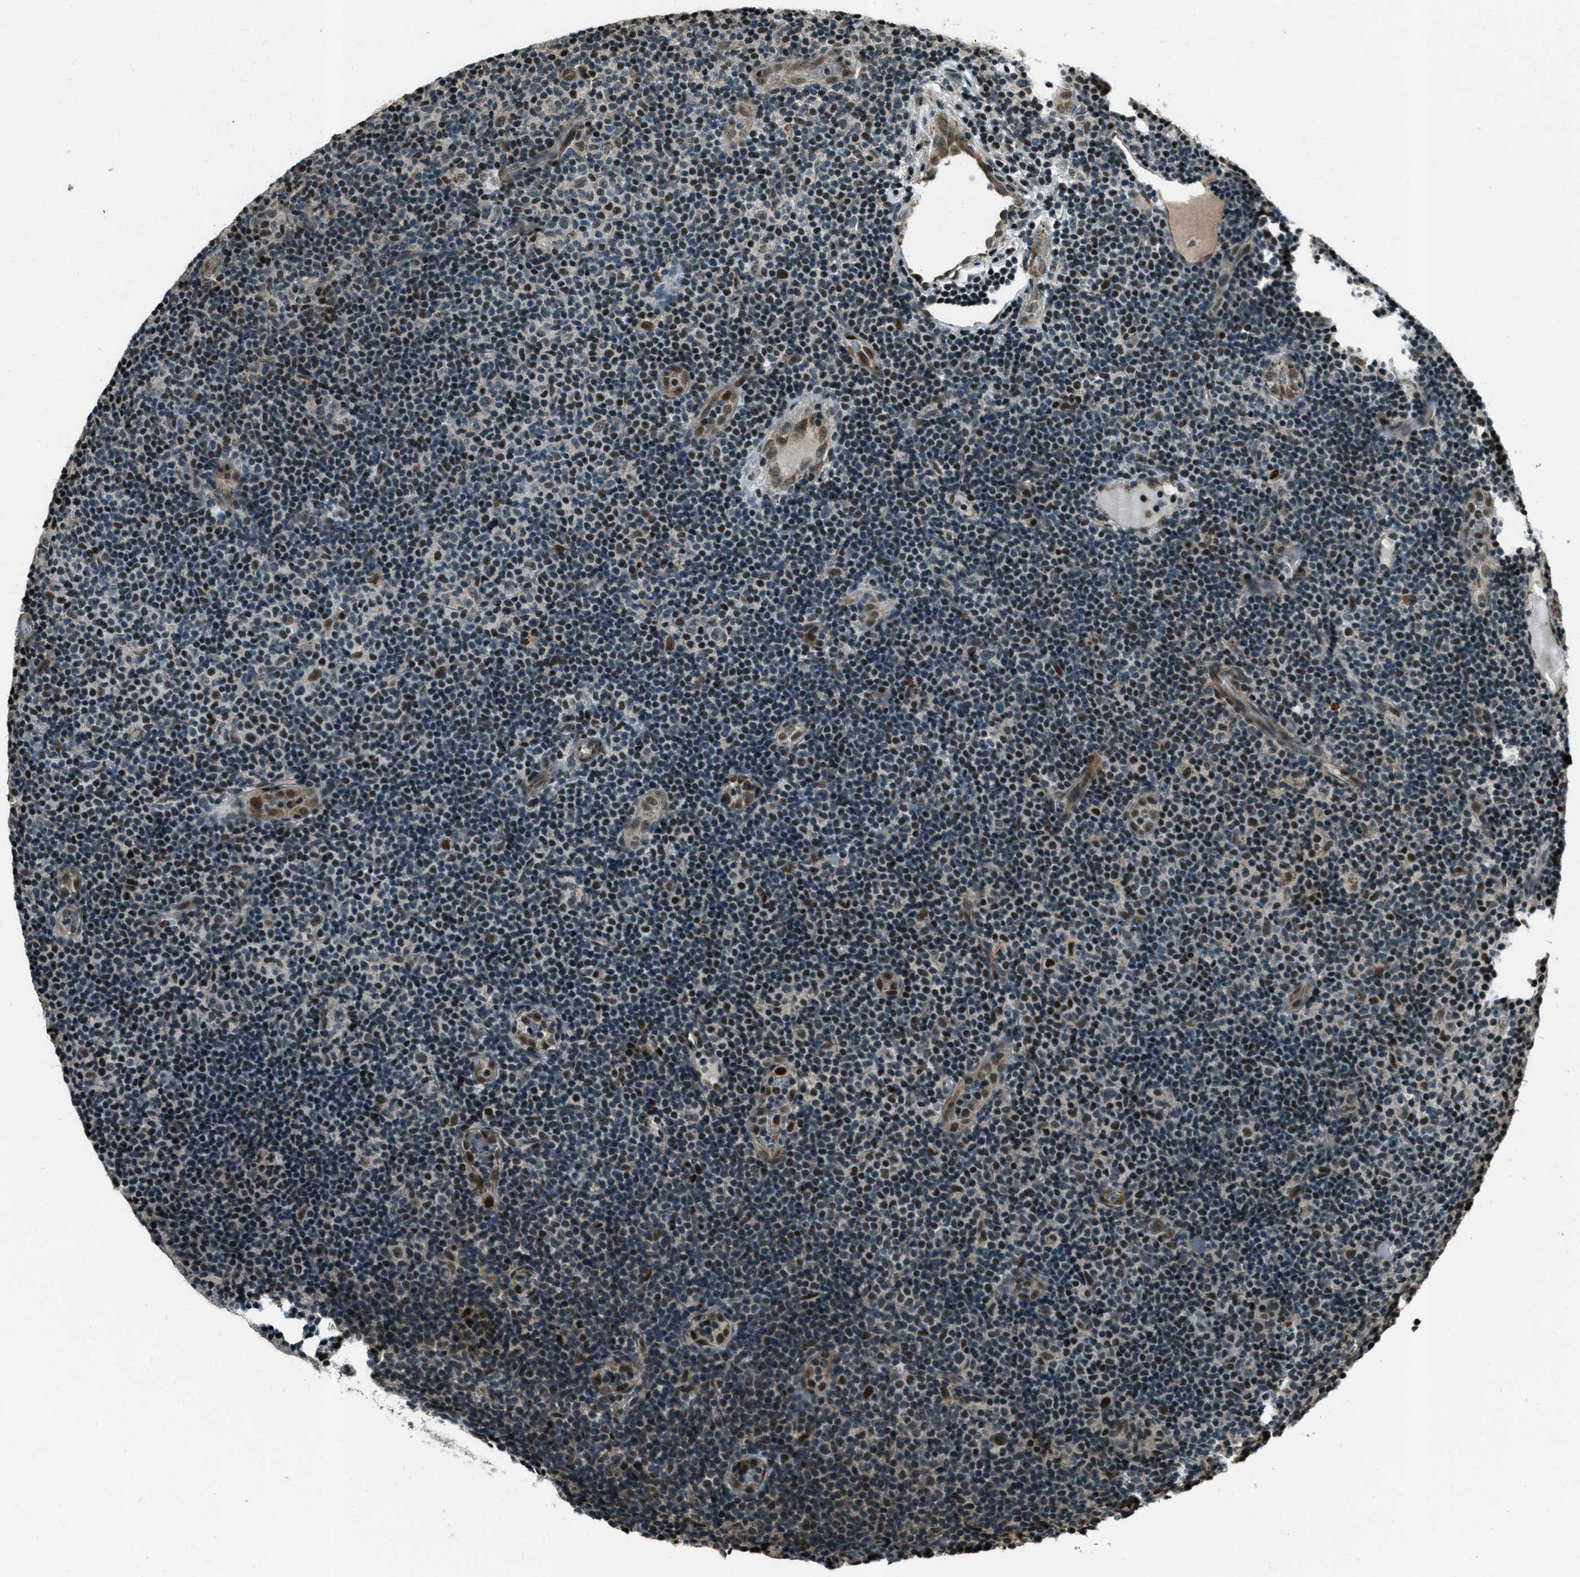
{"staining": {"intensity": "moderate", "quantity": "25%-75%", "location": "nuclear"}, "tissue": "lymphoma", "cell_type": "Tumor cells", "image_type": "cancer", "snomed": [{"axis": "morphology", "description": "Malignant lymphoma, non-Hodgkin's type, Low grade"}, {"axis": "topography", "description": "Lymph node"}], "caption": "Immunohistochemistry (IHC) of lymphoma displays medium levels of moderate nuclear positivity in about 25%-75% of tumor cells.", "gene": "TARDBP", "patient": {"sex": "male", "age": 83}}